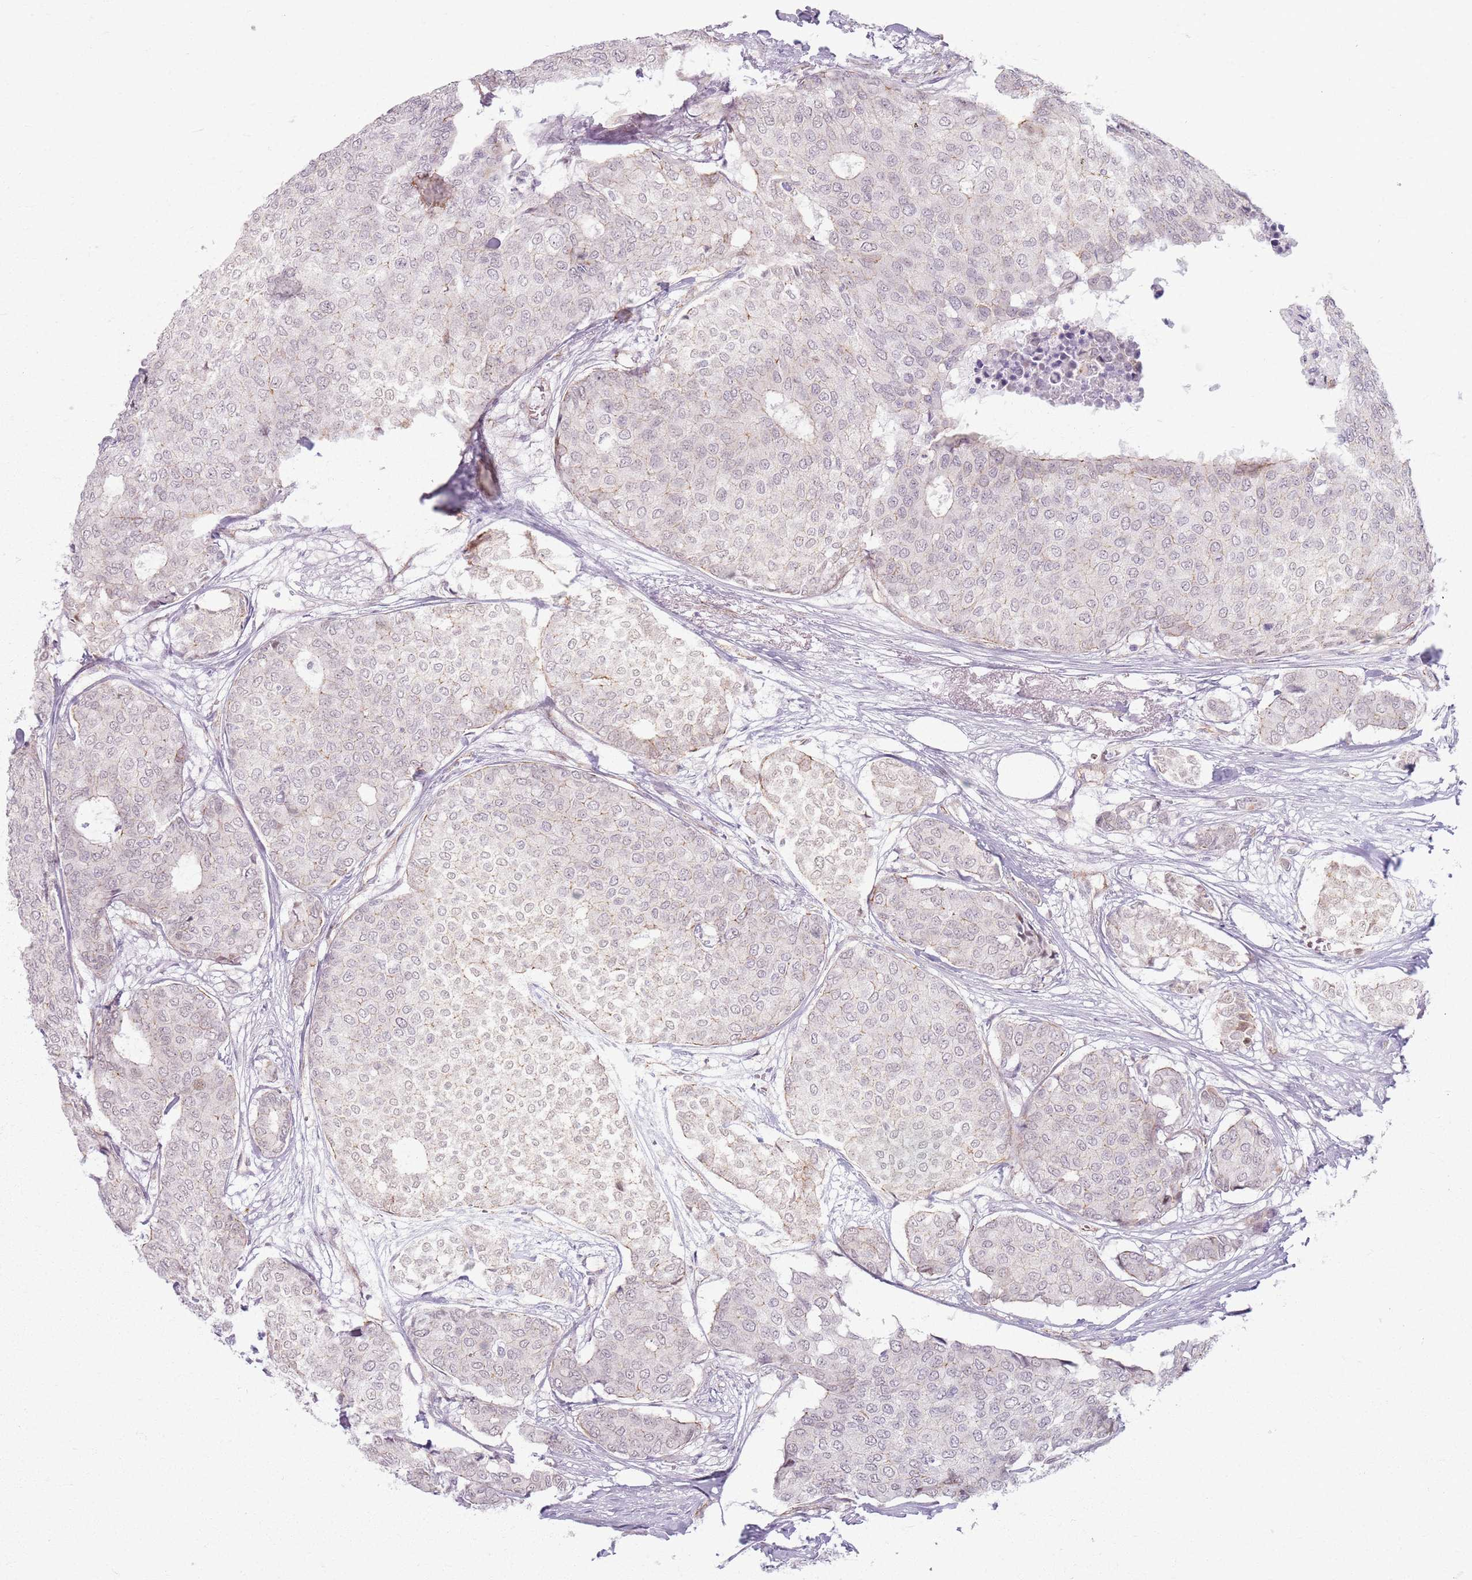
{"staining": {"intensity": "negative", "quantity": "none", "location": "none"}, "tissue": "breast cancer", "cell_type": "Tumor cells", "image_type": "cancer", "snomed": [{"axis": "morphology", "description": "Duct carcinoma"}, {"axis": "topography", "description": "Breast"}], "caption": "IHC image of human breast infiltrating ductal carcinoma stained for a protein (brown), which demonstrates no positivity in tumor cells.", "gene": "KCNA5", "patient": {"sex": "female", "age": 75}}